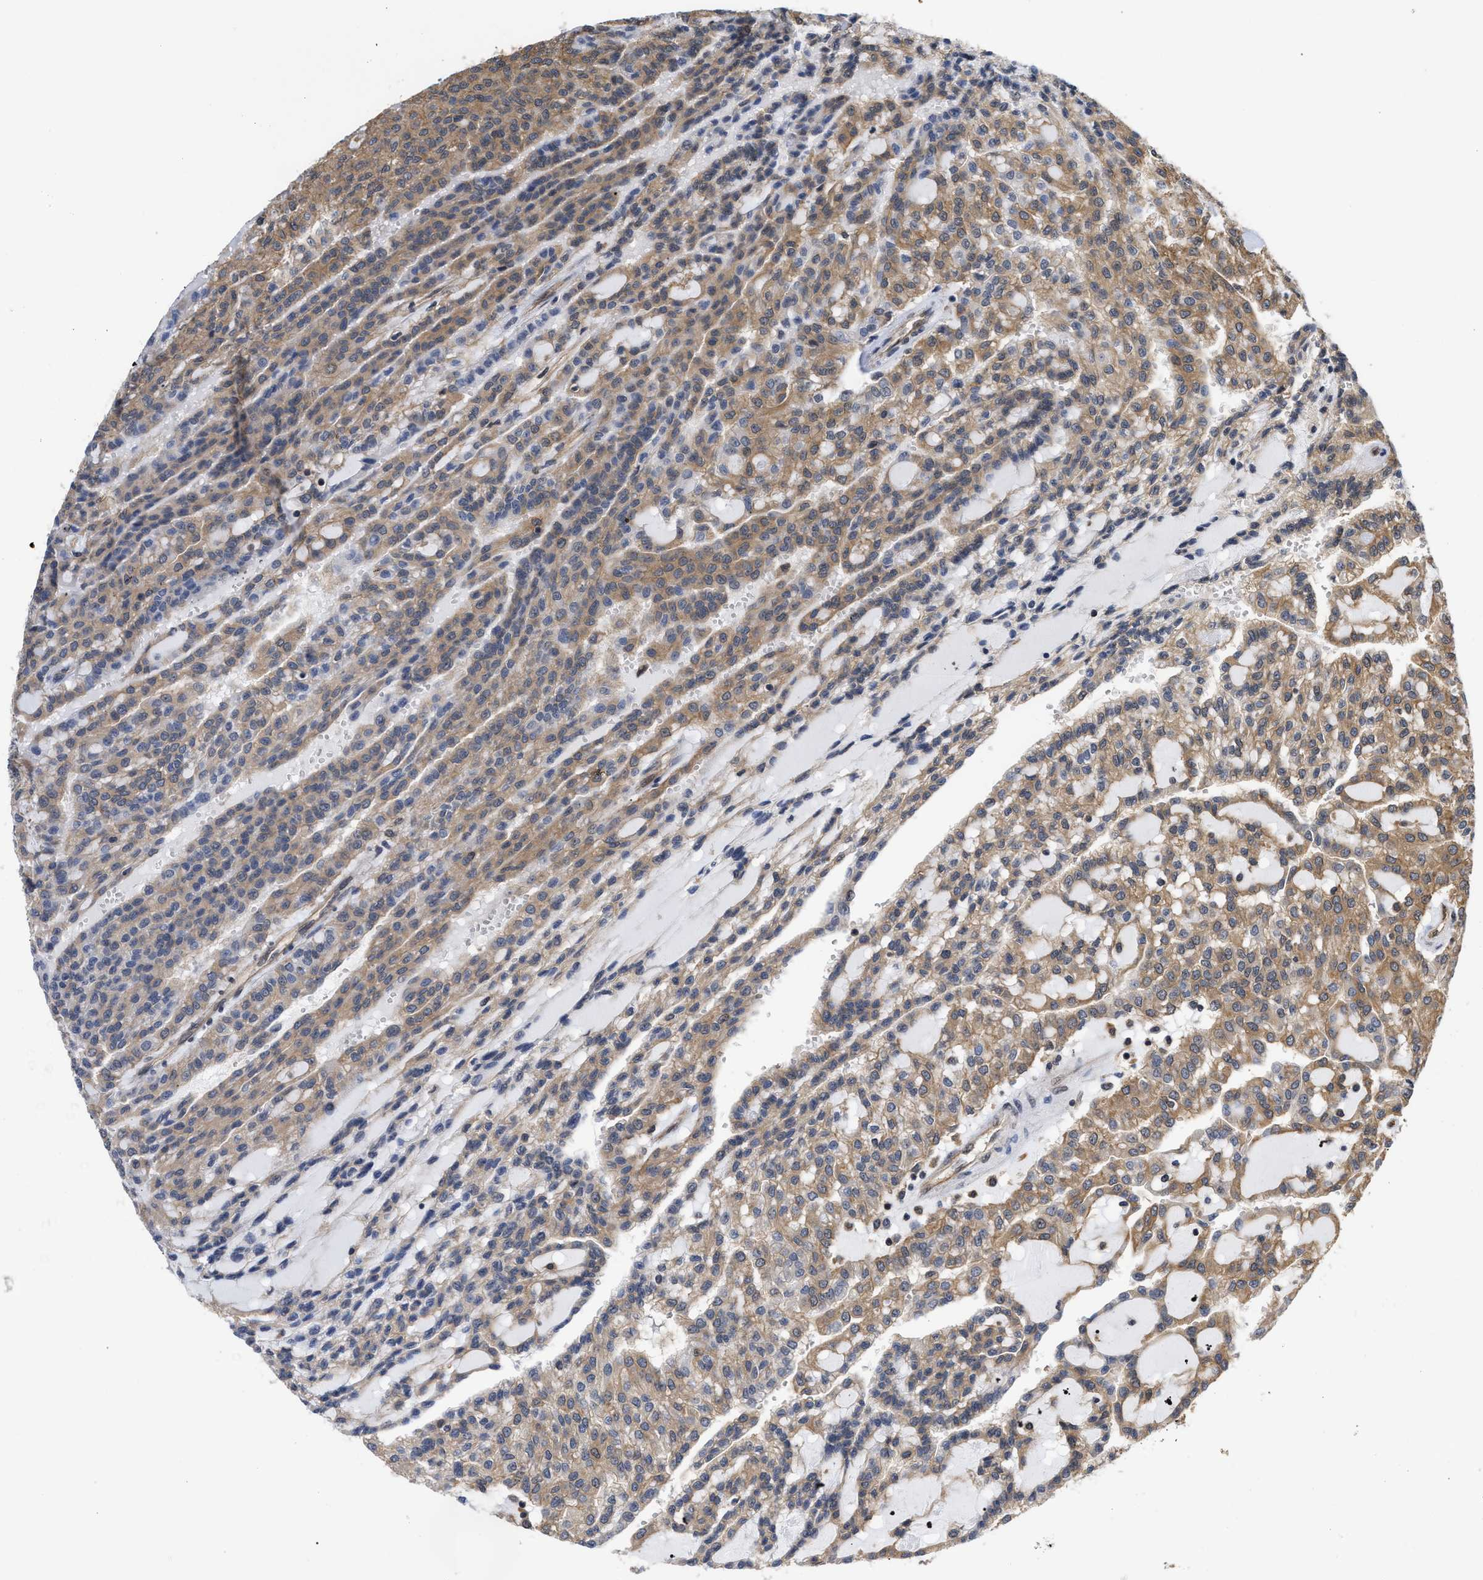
{"staining": {"intensity": "moderate", "quantity": ">75%", "location": "cytoplasmic/membranous"}, "tissue": "renal cancer", "cell_type": "Tumor cells", "image_type": "cancer", "snomed": [{"axis": "morphology", "description": "Adenocarcinoma, NOS"}, {"axis": "topography", "description": "Kidney"}], "caption": "Tumor cells display medium levels of moderate cytoplasmic/membranous expression in approximately >75% of cells in human renal cancer (adenocarcinoma). (DAB (3,3'-diaminobenzidine) IHC with brightfield microscopy, high magnification).", "gene": "SCAI", "patient": {"sex": "male", "age": 63}}